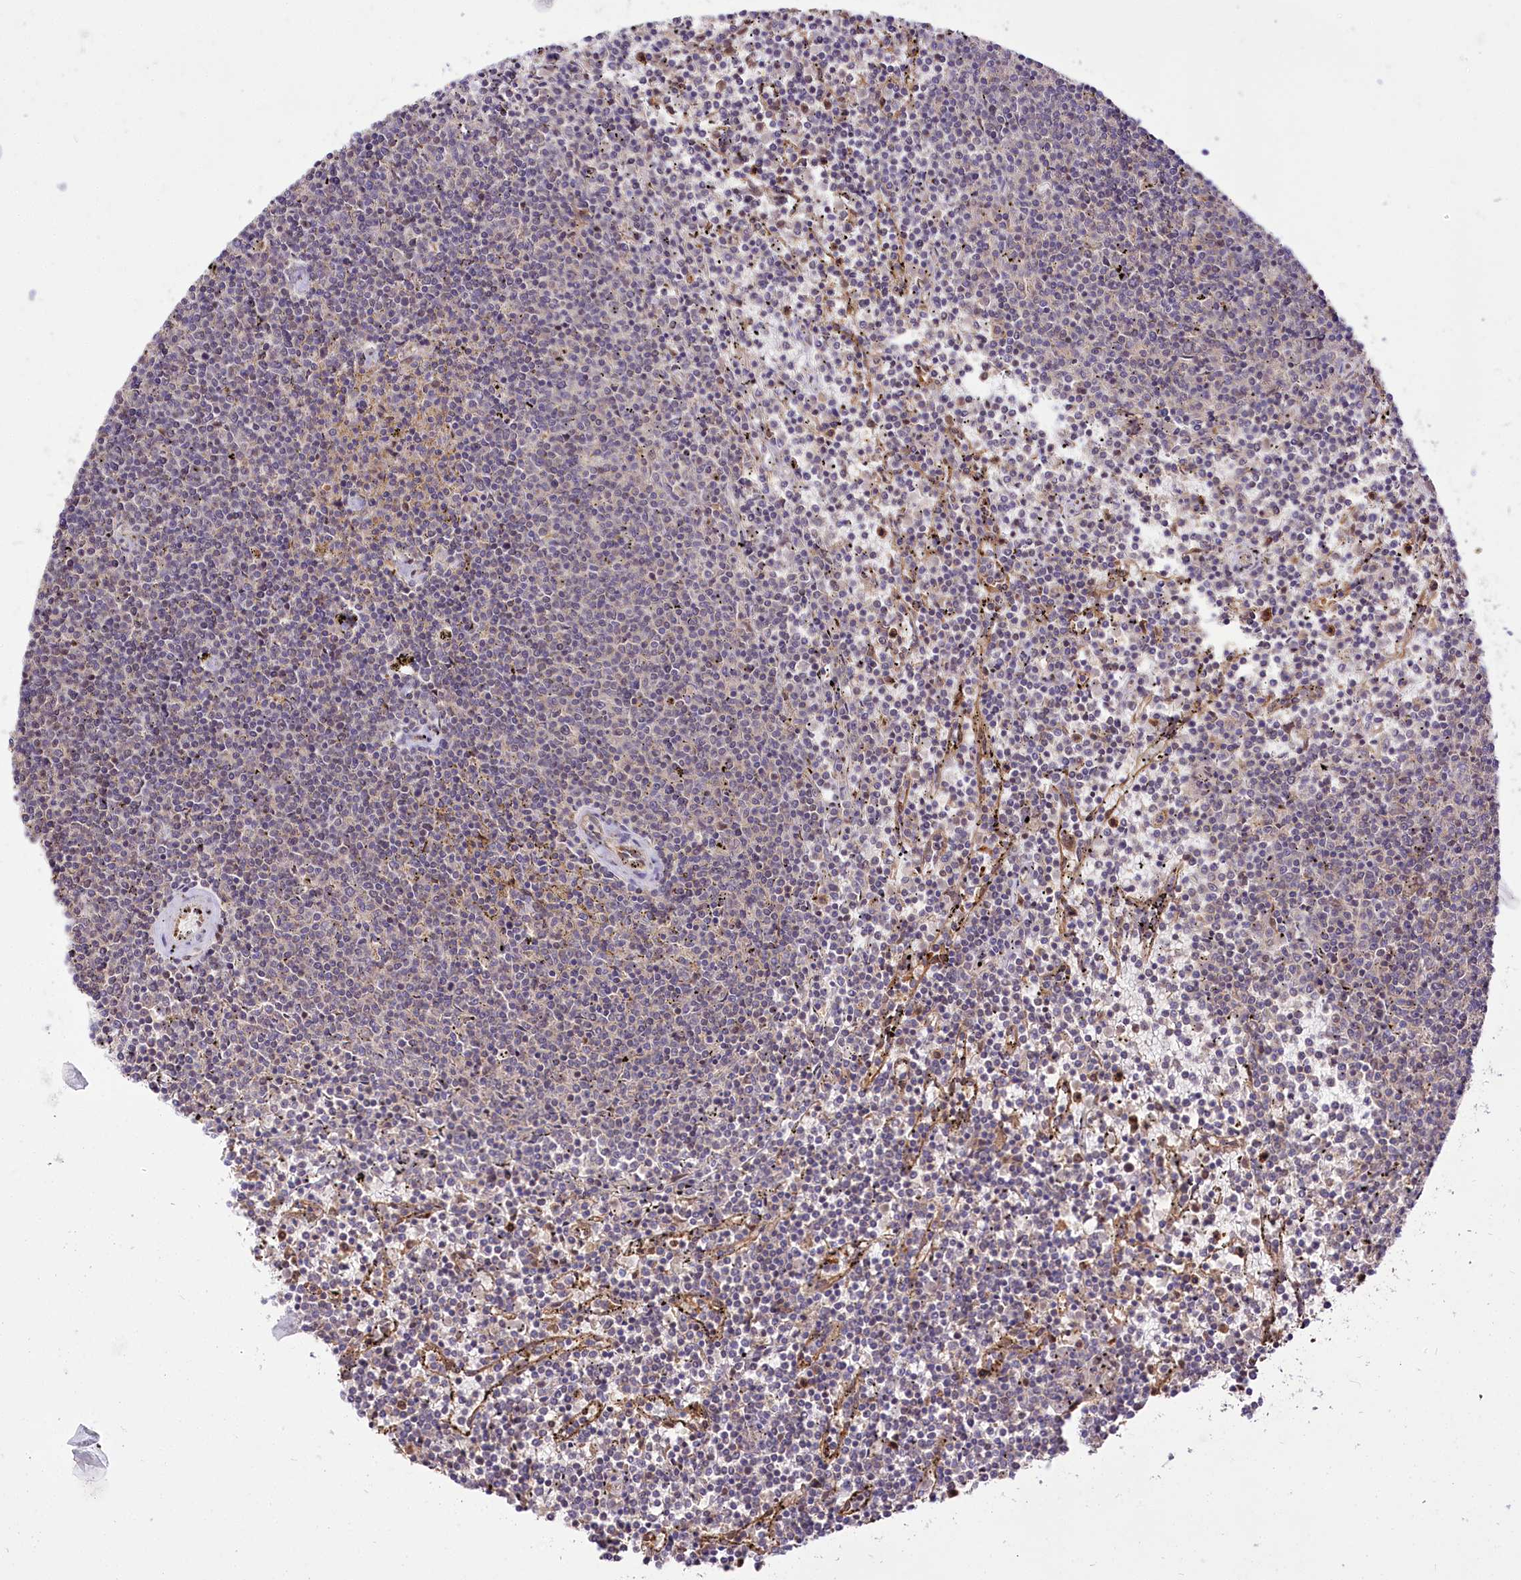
{"staining": {"intensity": "negative", "quantity": "none", "location": "none"}, "tissue": "lymphoma", "cell_type": "Tumor cells", "image_type": "cancer", "snomed": [{"axis": "morphology", "description": "Malignant lymphoma, non-Hodgkin's type, Low grade"}, {"axis": "topography", "description": "Spleen"}], "caption": "Tumor cells show no significant staining in low-grade malignant lymphoma, non-Hodgkin's type.", "gene": "GNL3L", "patient": {"sex": "female", "age": 50}}